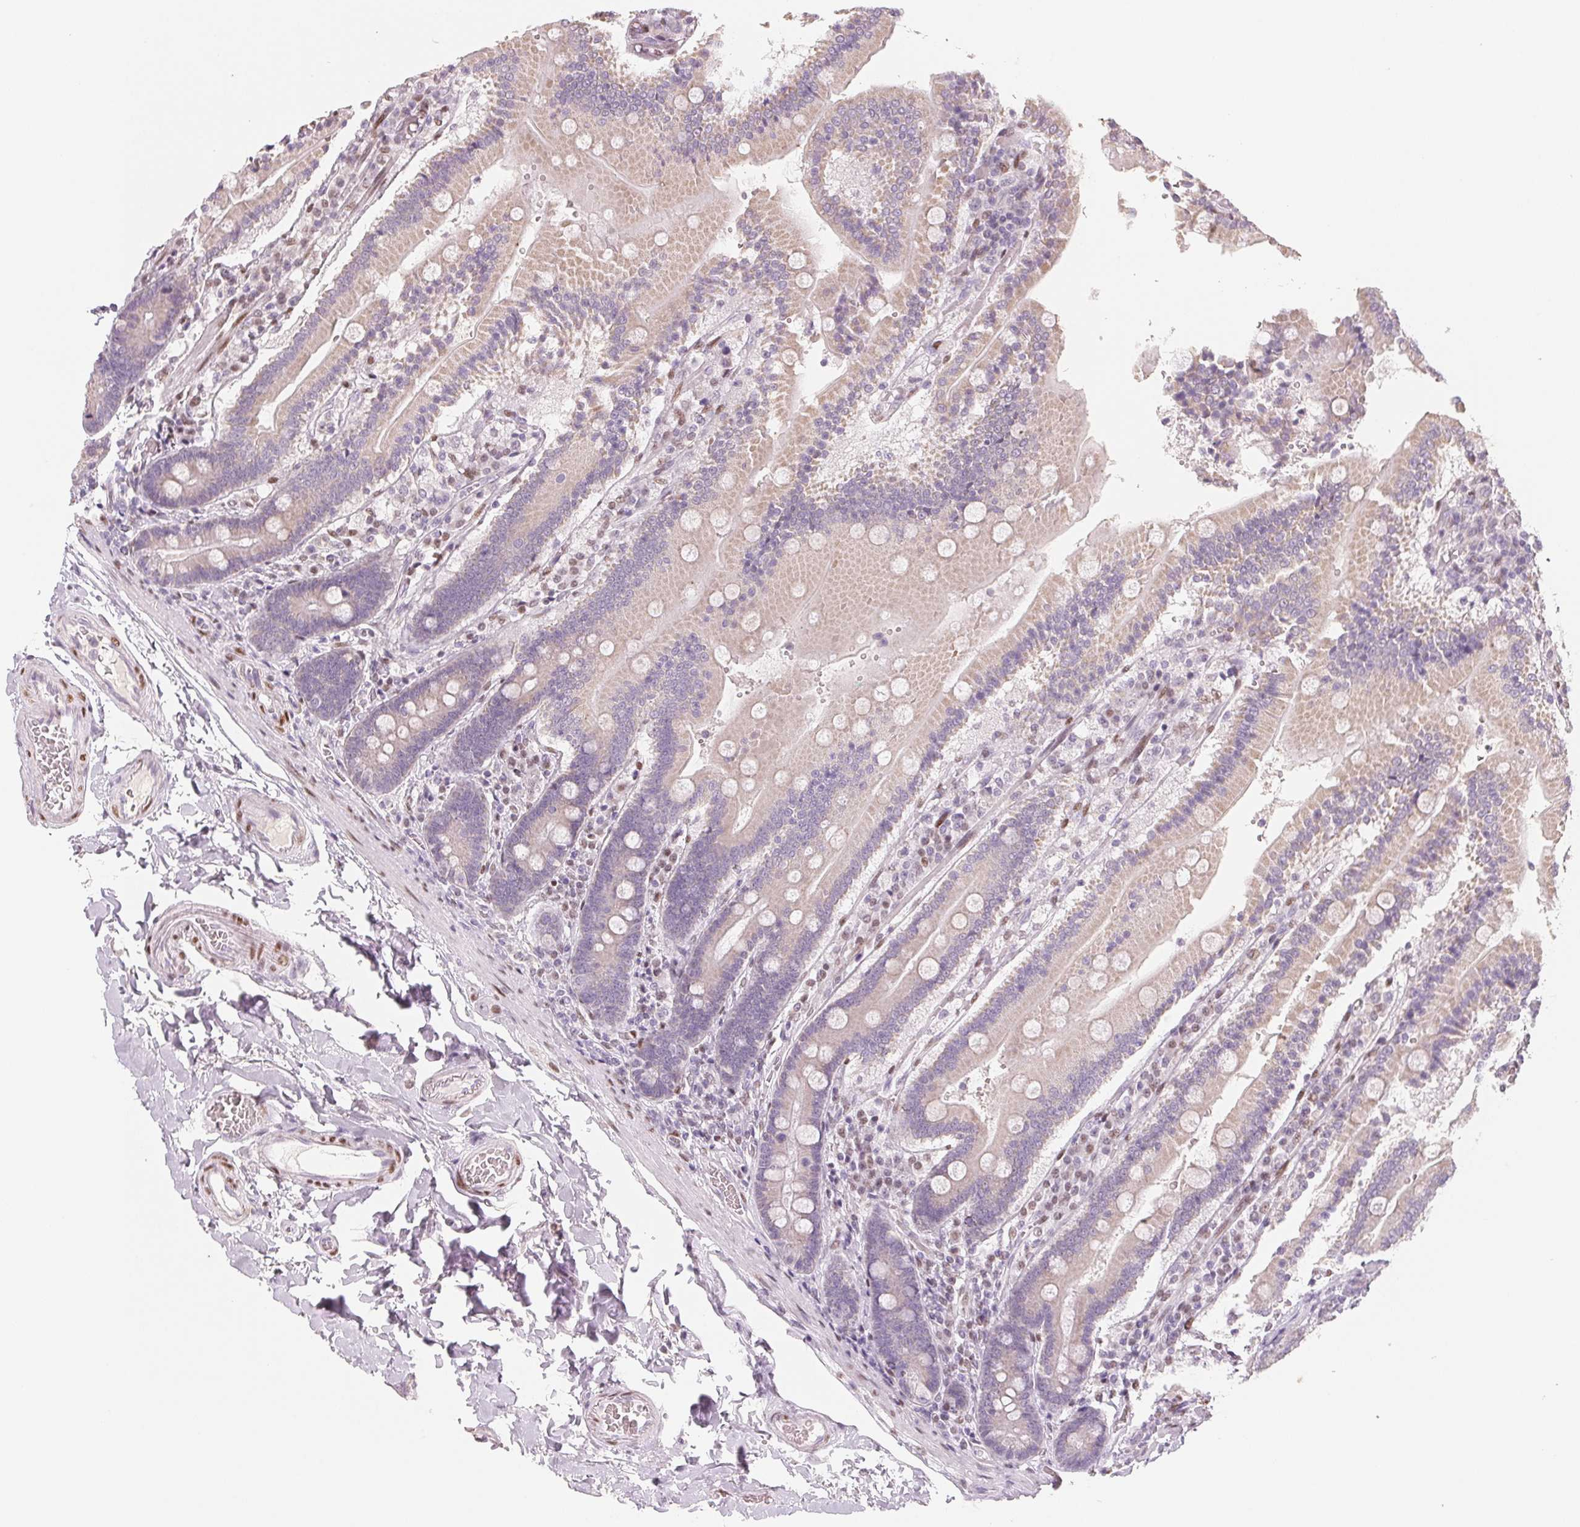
{"staining": {"intensity": "negative", "quantity": "none", "location": "none"}, "tissue": "duodenum", "cell_type": "Glandular cells", "image_type": "normal", "snomed": [{"axis": "morphology", "description": "Normal tissue, NOS"}, {"axis": "topography", "description": "Duodenum"}], "caption": "Duodenum was stained to show a protein in brown. There is no significant staining in glandular cells. (DAB (3,3'-diaminobenzidine) IHC, high magnification).", "gene": "SMARCD3", "patient": {"sex": "female", "age": 62}}